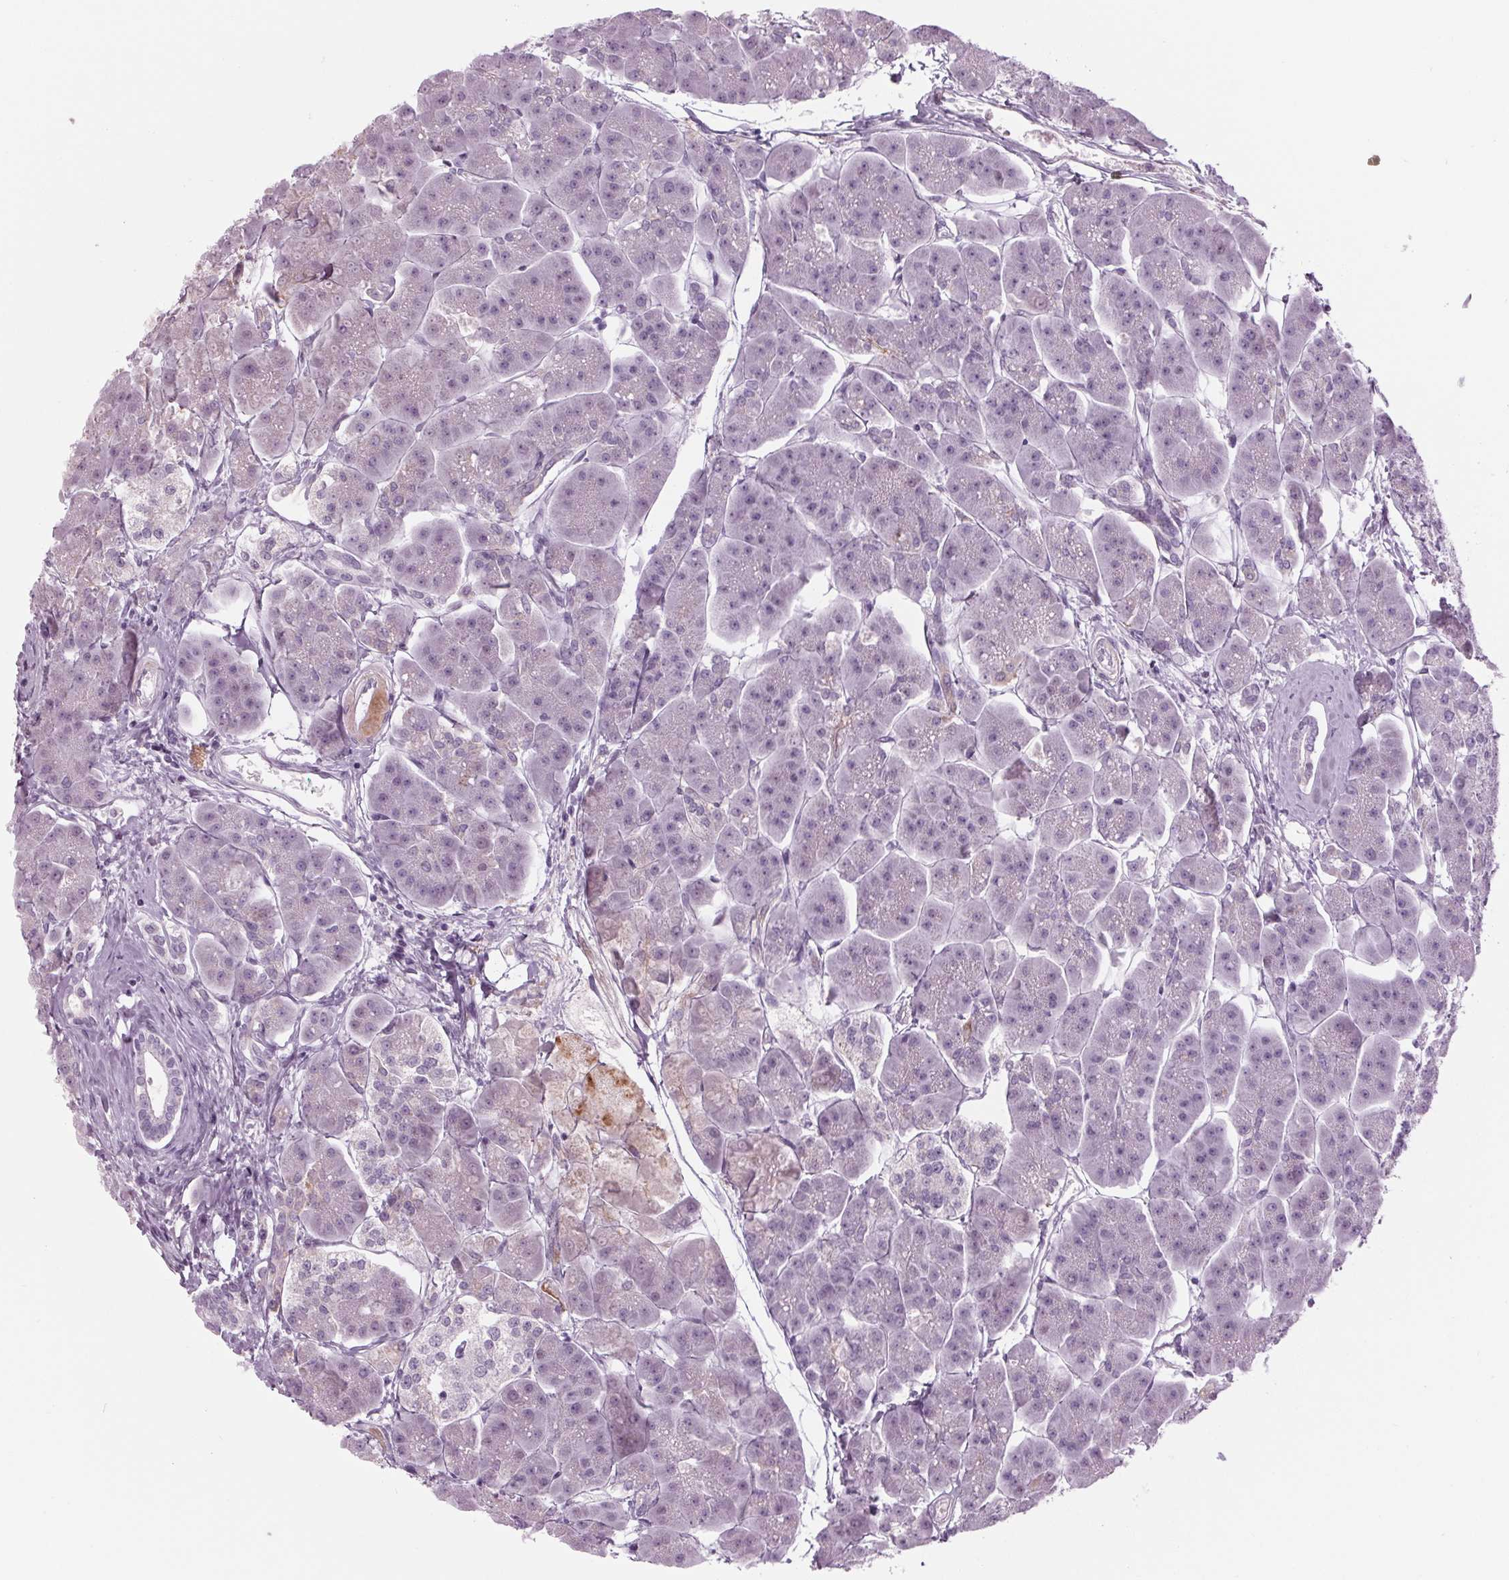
{"staining": {"intensity": "moderate", "quantity": "<25%", "location": "cytoplasmic/membranous"}, "tissue": "pancreas", "cell_type": "Exocrine glandular cells", "image_type": "normal", "snomed": [{"axis": "morphology", "description": "Normal tissue, NOS"}, {"axis": "topography", "description": "Adipose tissue"}, {"axis": "topography", "description": "Pancreas"}, {"axis": "topography", "description": "Peripheral nerve tissue"}], "caption": "A histopathology image of human pancreas stained for a protein shows moderate cytoplasmic/membranous brown staining in exocrine glandular cells. Using DAB (3,3'-diaminobenzidine) (brown) and hematoxylin (blue) stains, captured at high magnification using brightfield microscopy.", "gene": "CYP3A43", "patient": {"sex": "female", "age": 58}}